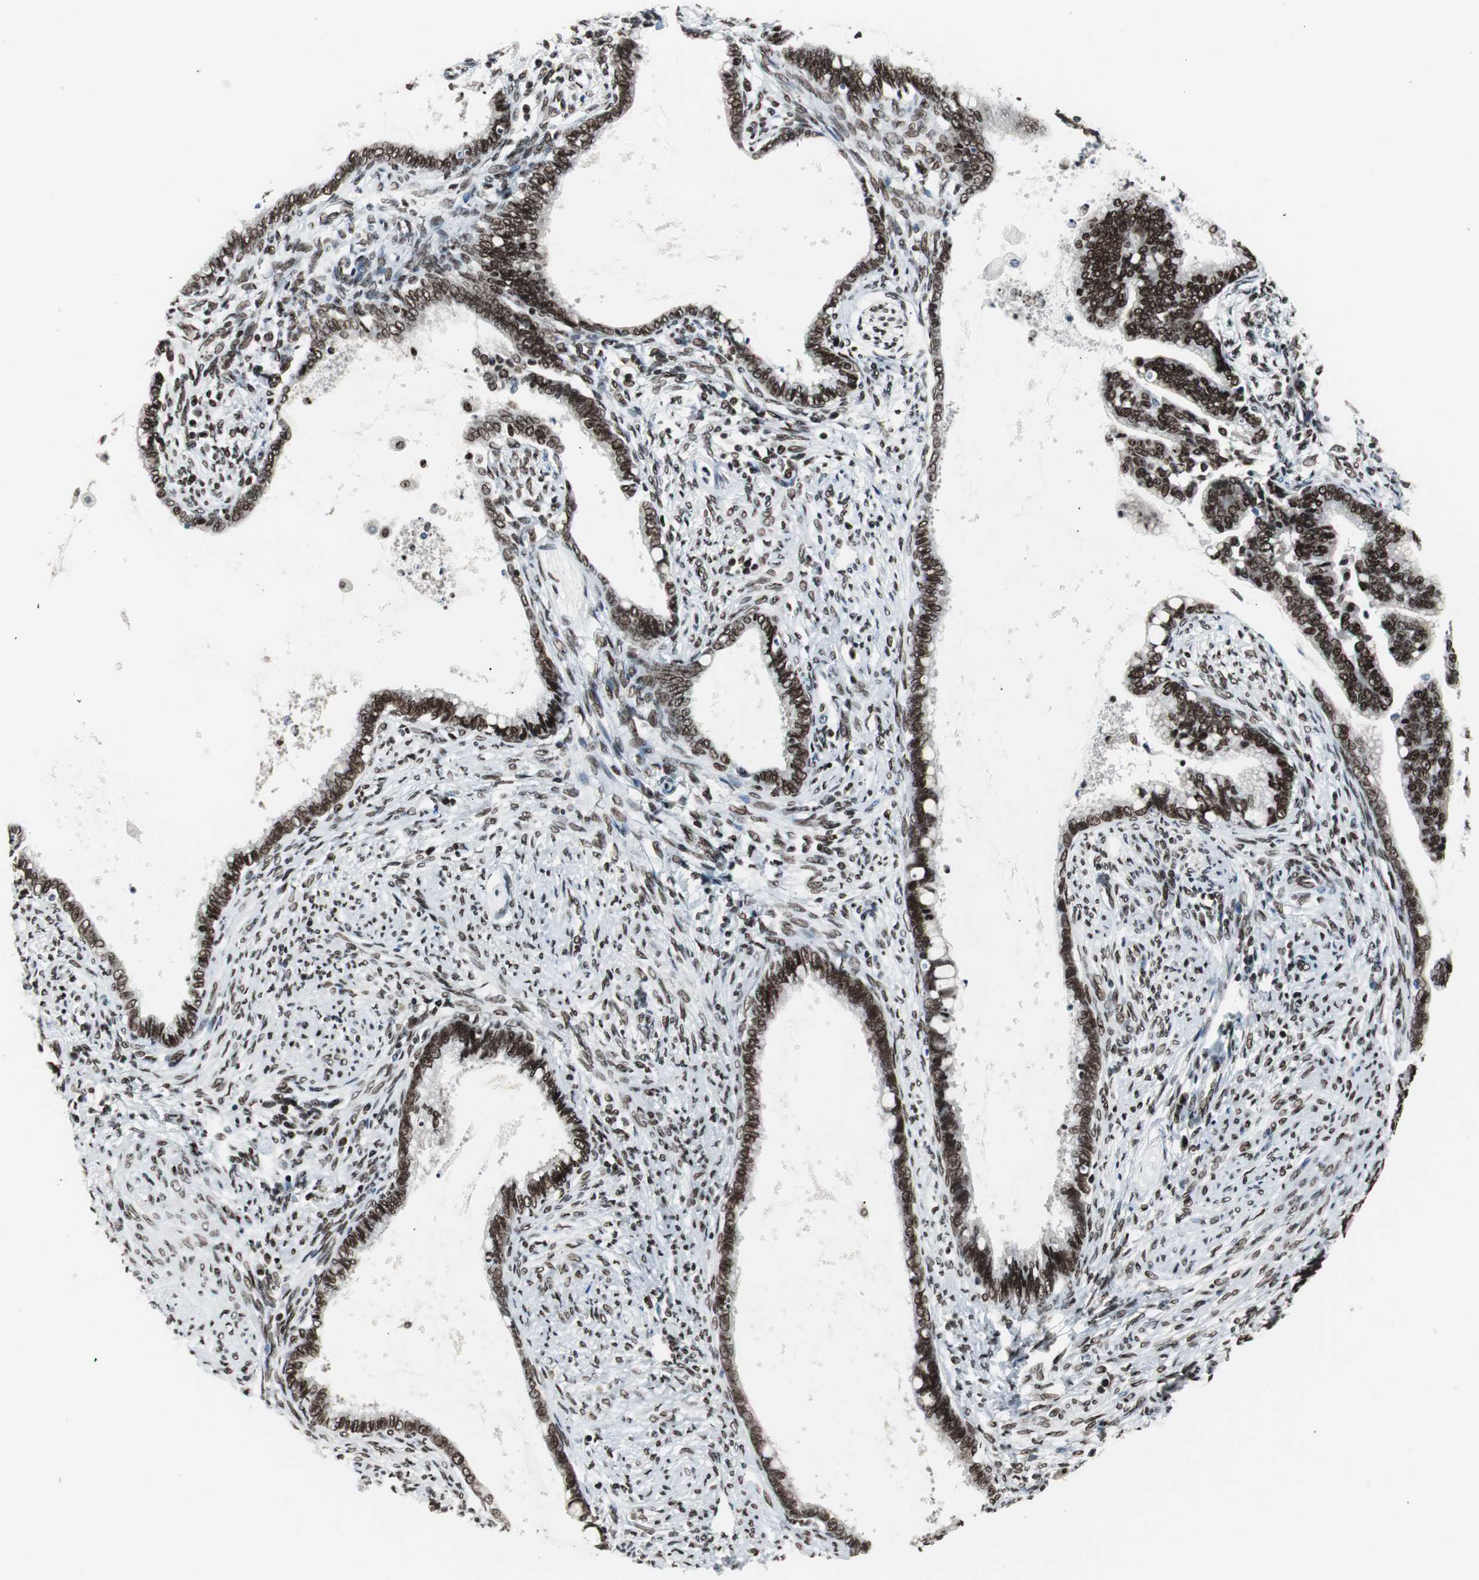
{"staining": {"intensity": "strong", "quantity": ">75%", "location": "nuclear"}, "tissue": "cervical cancer", "cell_type": "Tumor cells", "image_type": "cancer", "snomed": [{"axis": "morphology", "description": "Adenocarcinoma, NOS"}, {"axis": "topography", "description": "Cervix"}], "caption": "Cervical cancer was stained to show a protein in brown. There is high levels of strong nuclear expression in approximately >75% of tumor cells.", "gene": "XRCC1", "patient": {"sex": "female", "age": 44}}